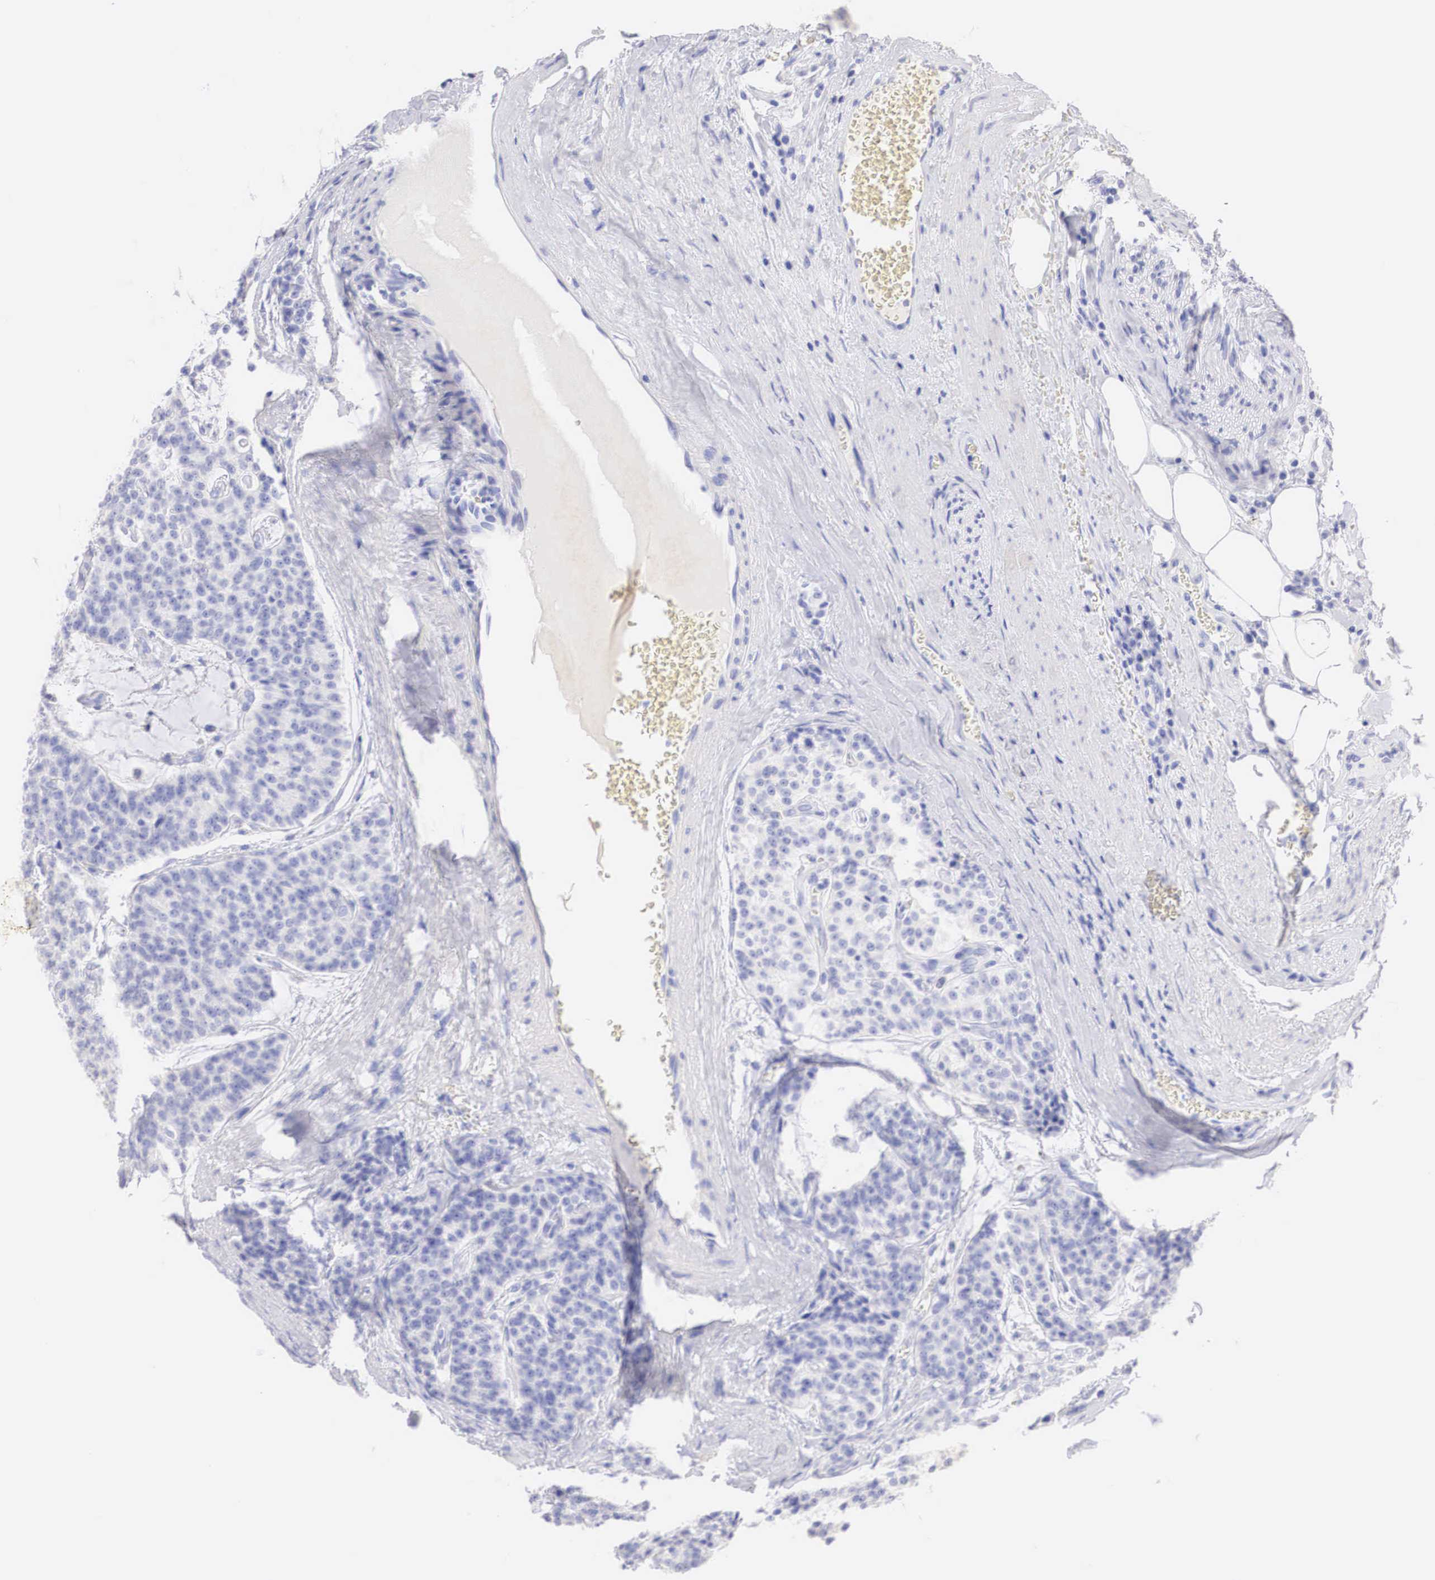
{"staining": {"intensity": "negative", "quantity": "none", "location": "none"}, "tissue": "carcinoid", "cell_type": "Tumor cells", "image_type": "cancer", "snomed": [{"axis": "morphology", "description": "Carcinoid, malignant, NOS"}, {"axis": "topography", "description": "Stomach"}], "caption": "High power microscopy photomicrograph of an immunohistochemistry (IHC) image of malignant carcinoid, revealing no significant positivity in tumor cells.", "gene": "ERBB2", "patient": {"sex": "female", "age": 76}}